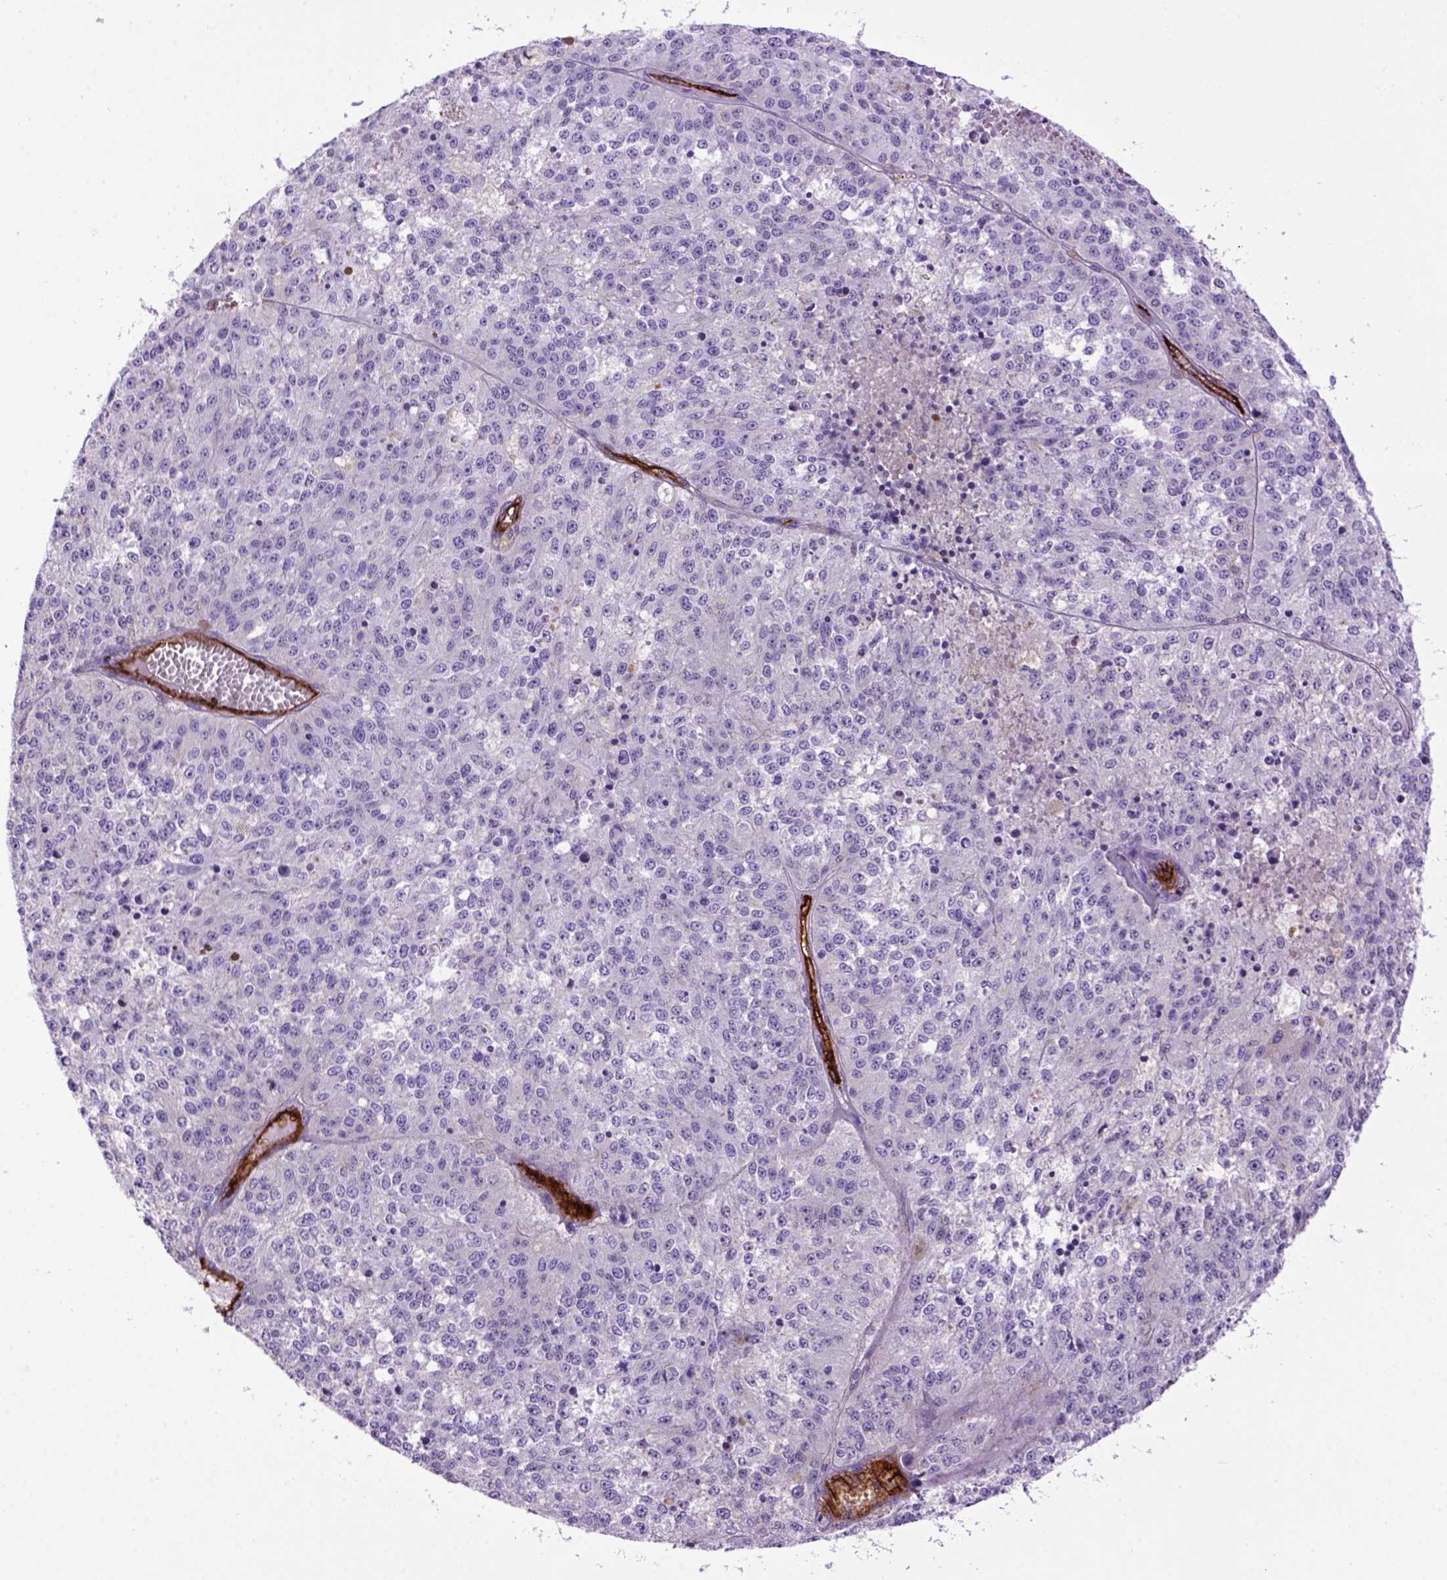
{"staining": {"intensity": "negative", "quantity": "none", "location": "none"}, "tissue": "melanoma", "cell_type": "Tumor cells", "image_type": "cancer", "snomed": [{"axis": "morphology", "description": "Malignant melanoma, Metastatic site"}, {"axis": "topography", "description": "Lymph node"}], "caption": "Immunohistochemical staining of human melanoma demonstrates no significant expression in tumor cells.", "gene": "ENG", "patient": {"sex": "female", "age": 64}}